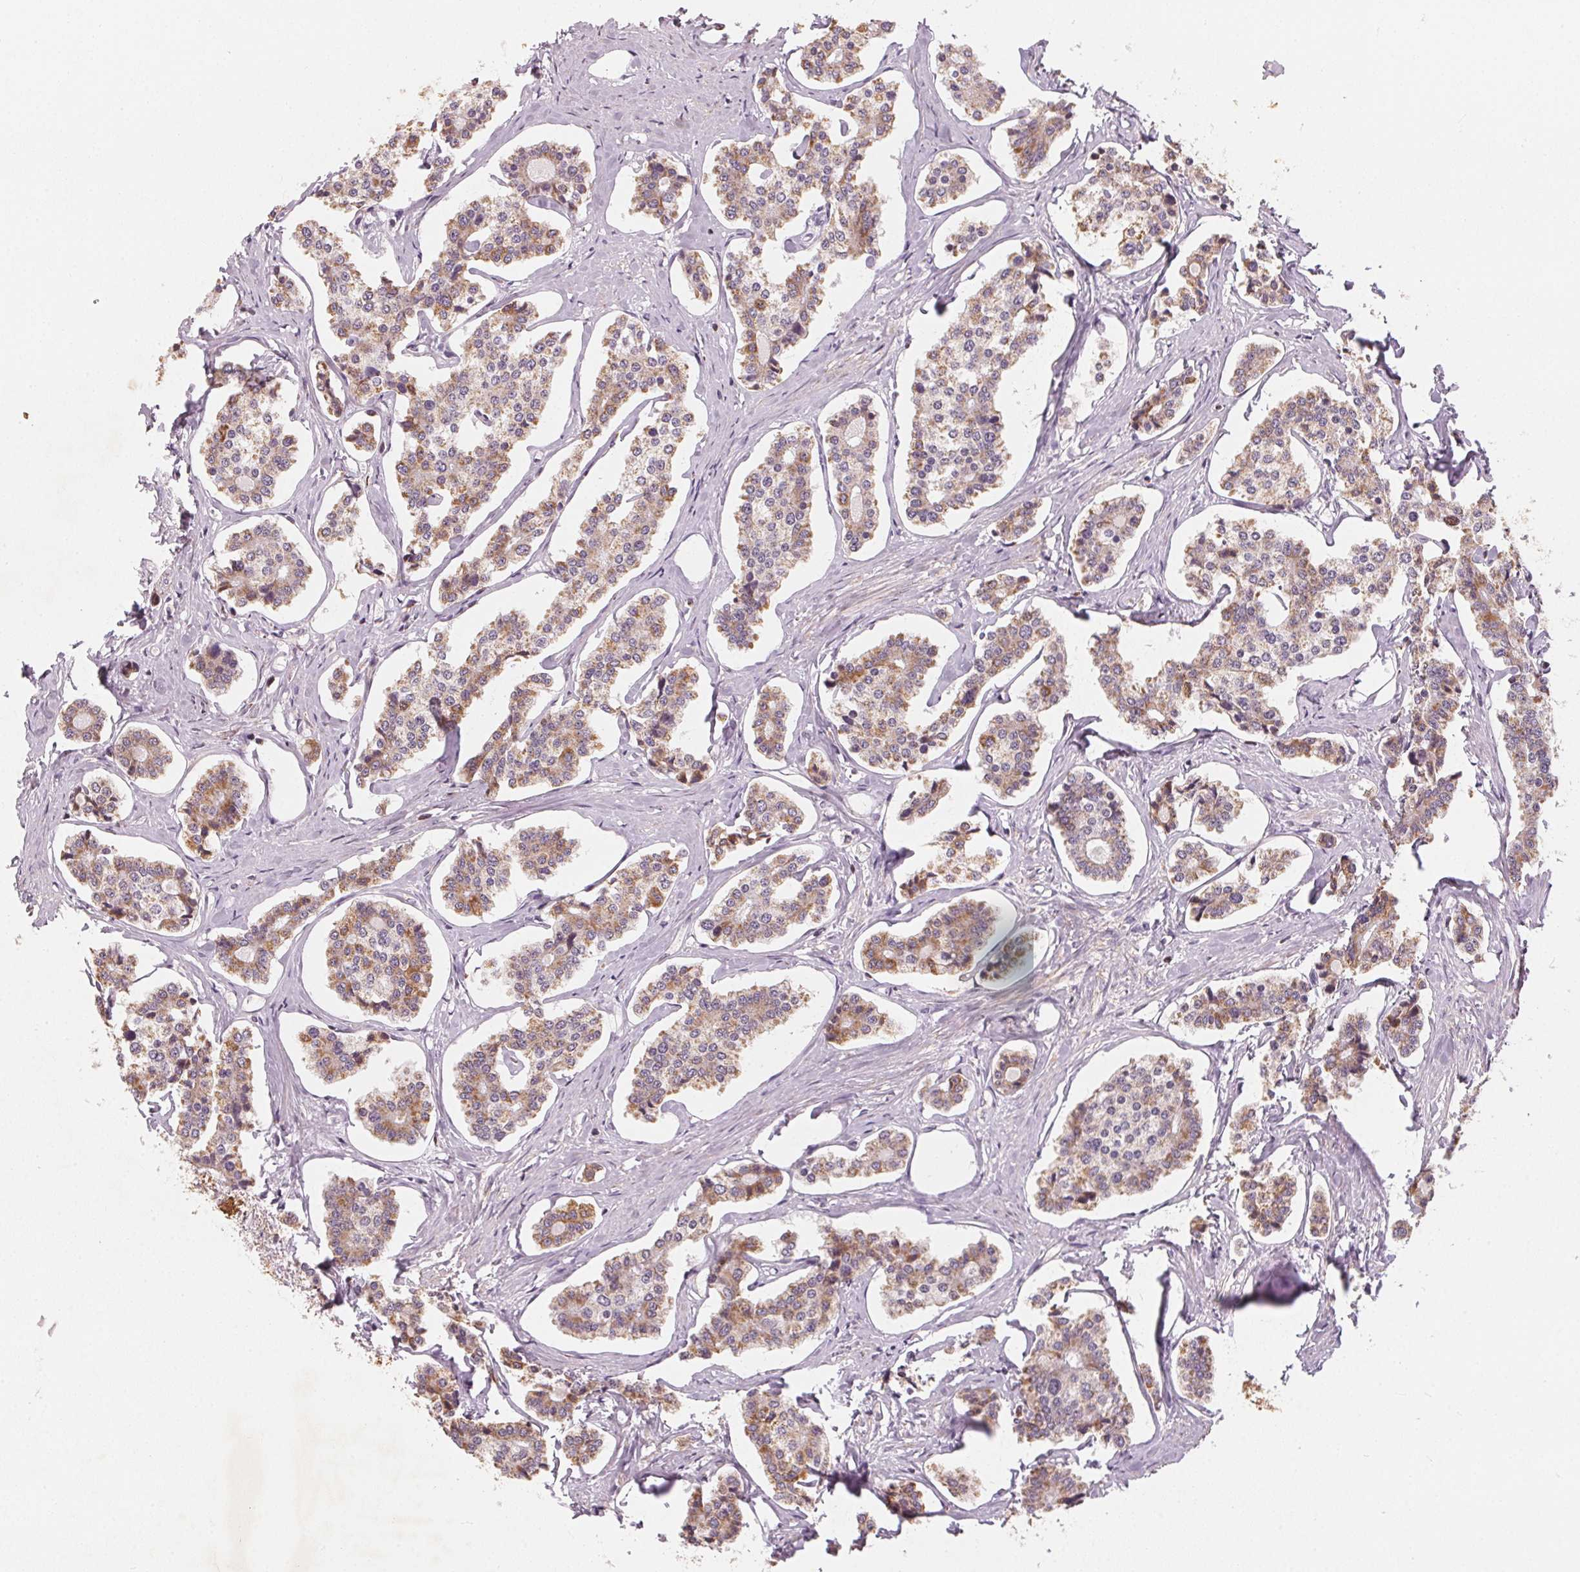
{"staining": {"intensity": "weak", "quantity": ">75%", "location": "cytoplasmic/membranous"}, "tissue": "carcinoid", "cell_type": "Tumor cells", "image_type": "cancer", "snomed": [{"axis": "morphology", "description": "Carcinoid, malignant, NOS"}, {"axis": "topography", "description": "Small intestine"}], "caption": "Immunohistochemical staining of carcinoid (malignant) exhibits low levels of weak cytoplasmic/membranous protein expression in approximately >75% of tumor cells. Nuclei are stained in blue.", "gene": "MATCAP1", "patient": {"sex": "female", "age": 65}}